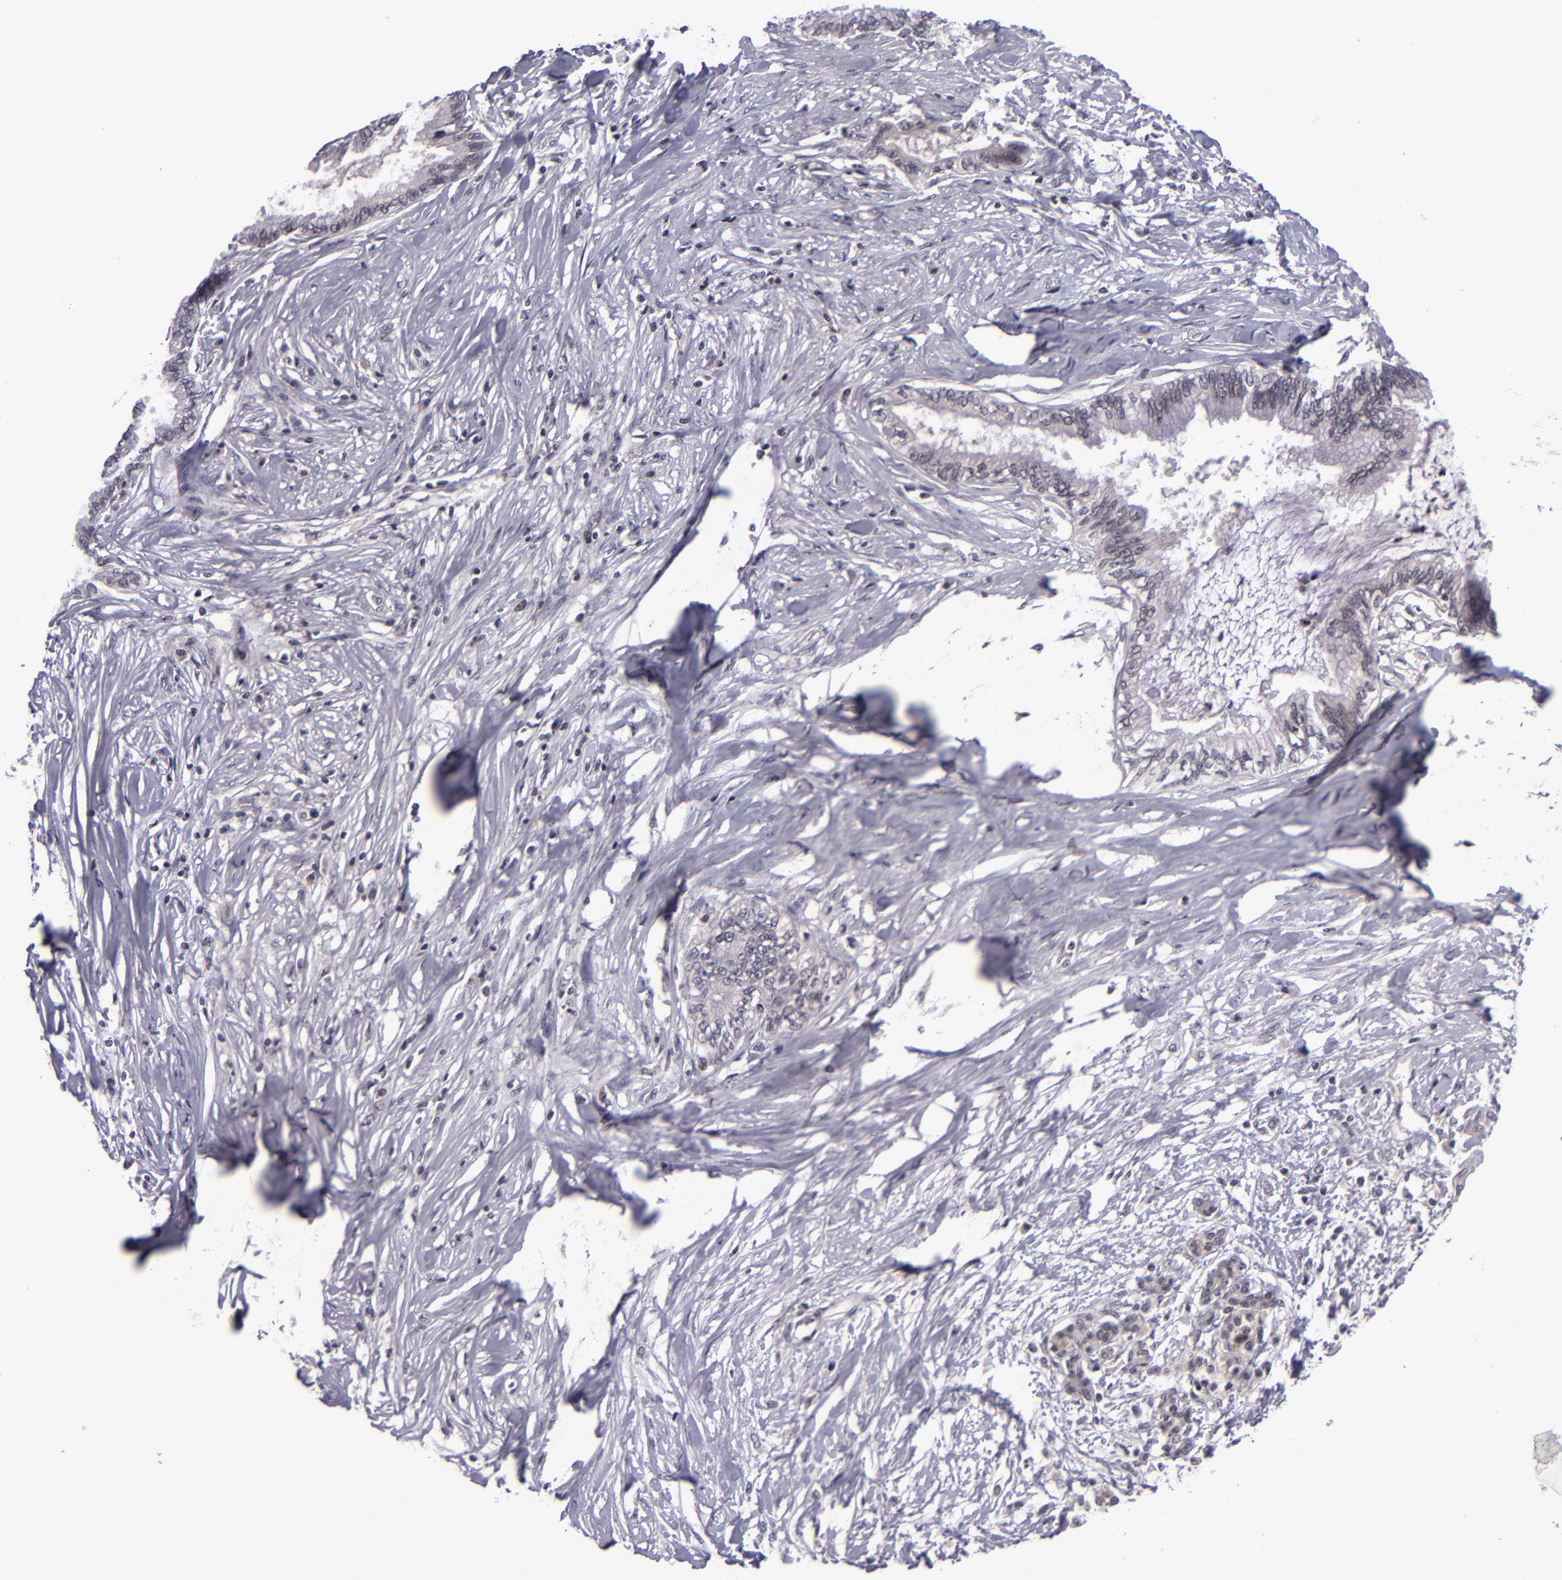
{"staining": {"intensity": "negative", "quantity": "none", "location": "none"}, "tissue": "pancreatic cancer", "cell_type": "Tumor cells", "image_type": "cancer", "snomed": [{"axis": "morphology", "description": "Adenocarcinoma, NOS"}, {"axis": "topography", "description": "Pancreas"}], "caption": "A high-resolution micrograph shows IHC staining of pancreatic adenocarcinoma, which reveals no significant expression in tumor cells. (DAB (3,3'-diaminobenzidine) immunohistochemistry with hematoxylin counter stain).", "gene": "CASP8", "patient": {"sex": "female", "age": 64}}